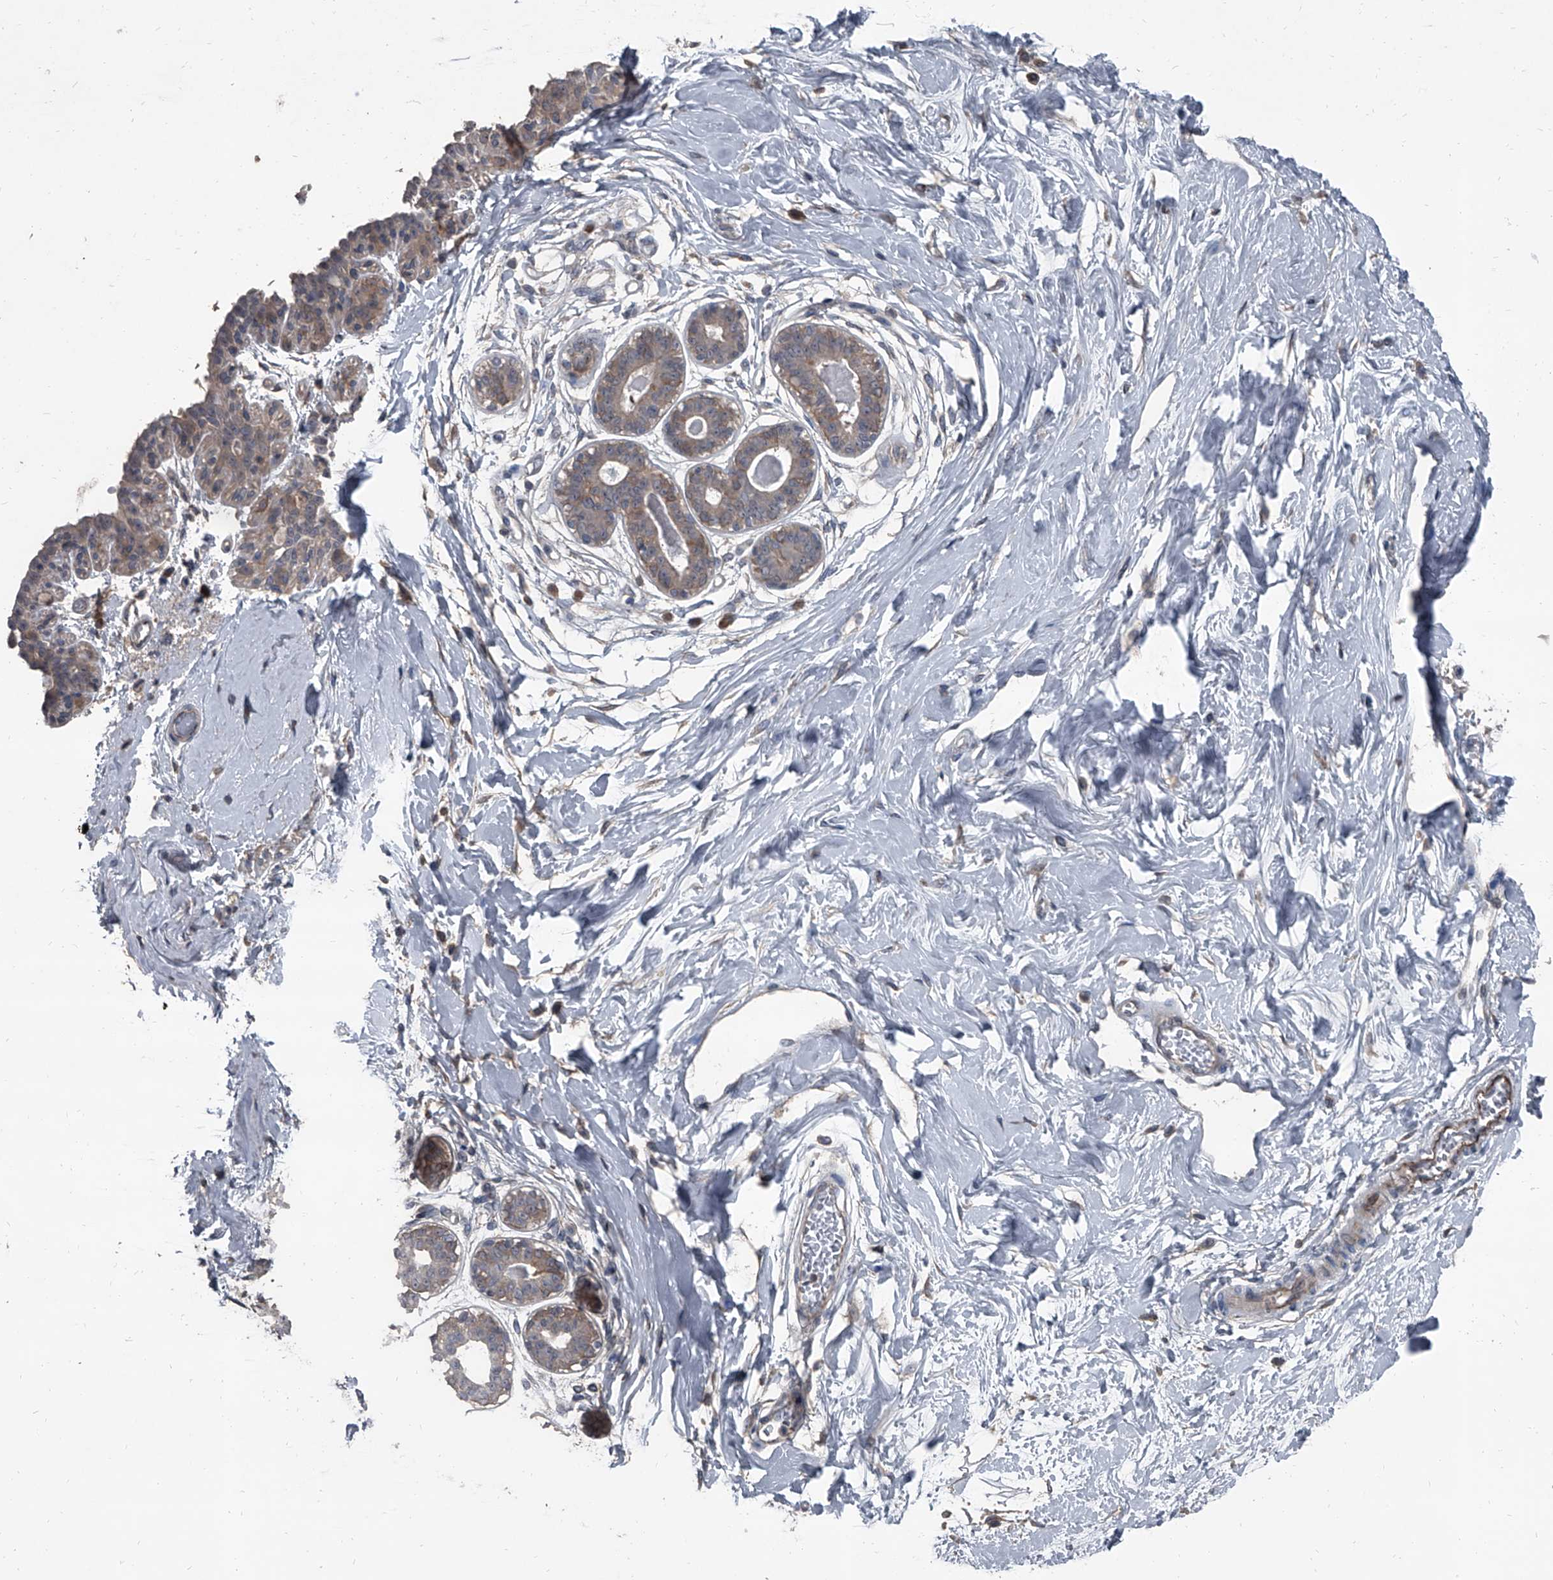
{"staining": {"intensity": "negative", "quantity": "none", "location": "none"}, "tissue": "breast", "cell_type": "Adipocytes", "image_type": "normal", "snomed": [{"axis": "morphology", "description": "Normal tissue, NOS"}, {"axis": "topography", "description": "Breast"}], "caption": "Immunohistochemistry photomicrograph of normal human breast stained for a protein (brown), which displays no positivity in adipocytes.", "gene": "OARD1", "patient": {"sex": "female", "age": 45}}